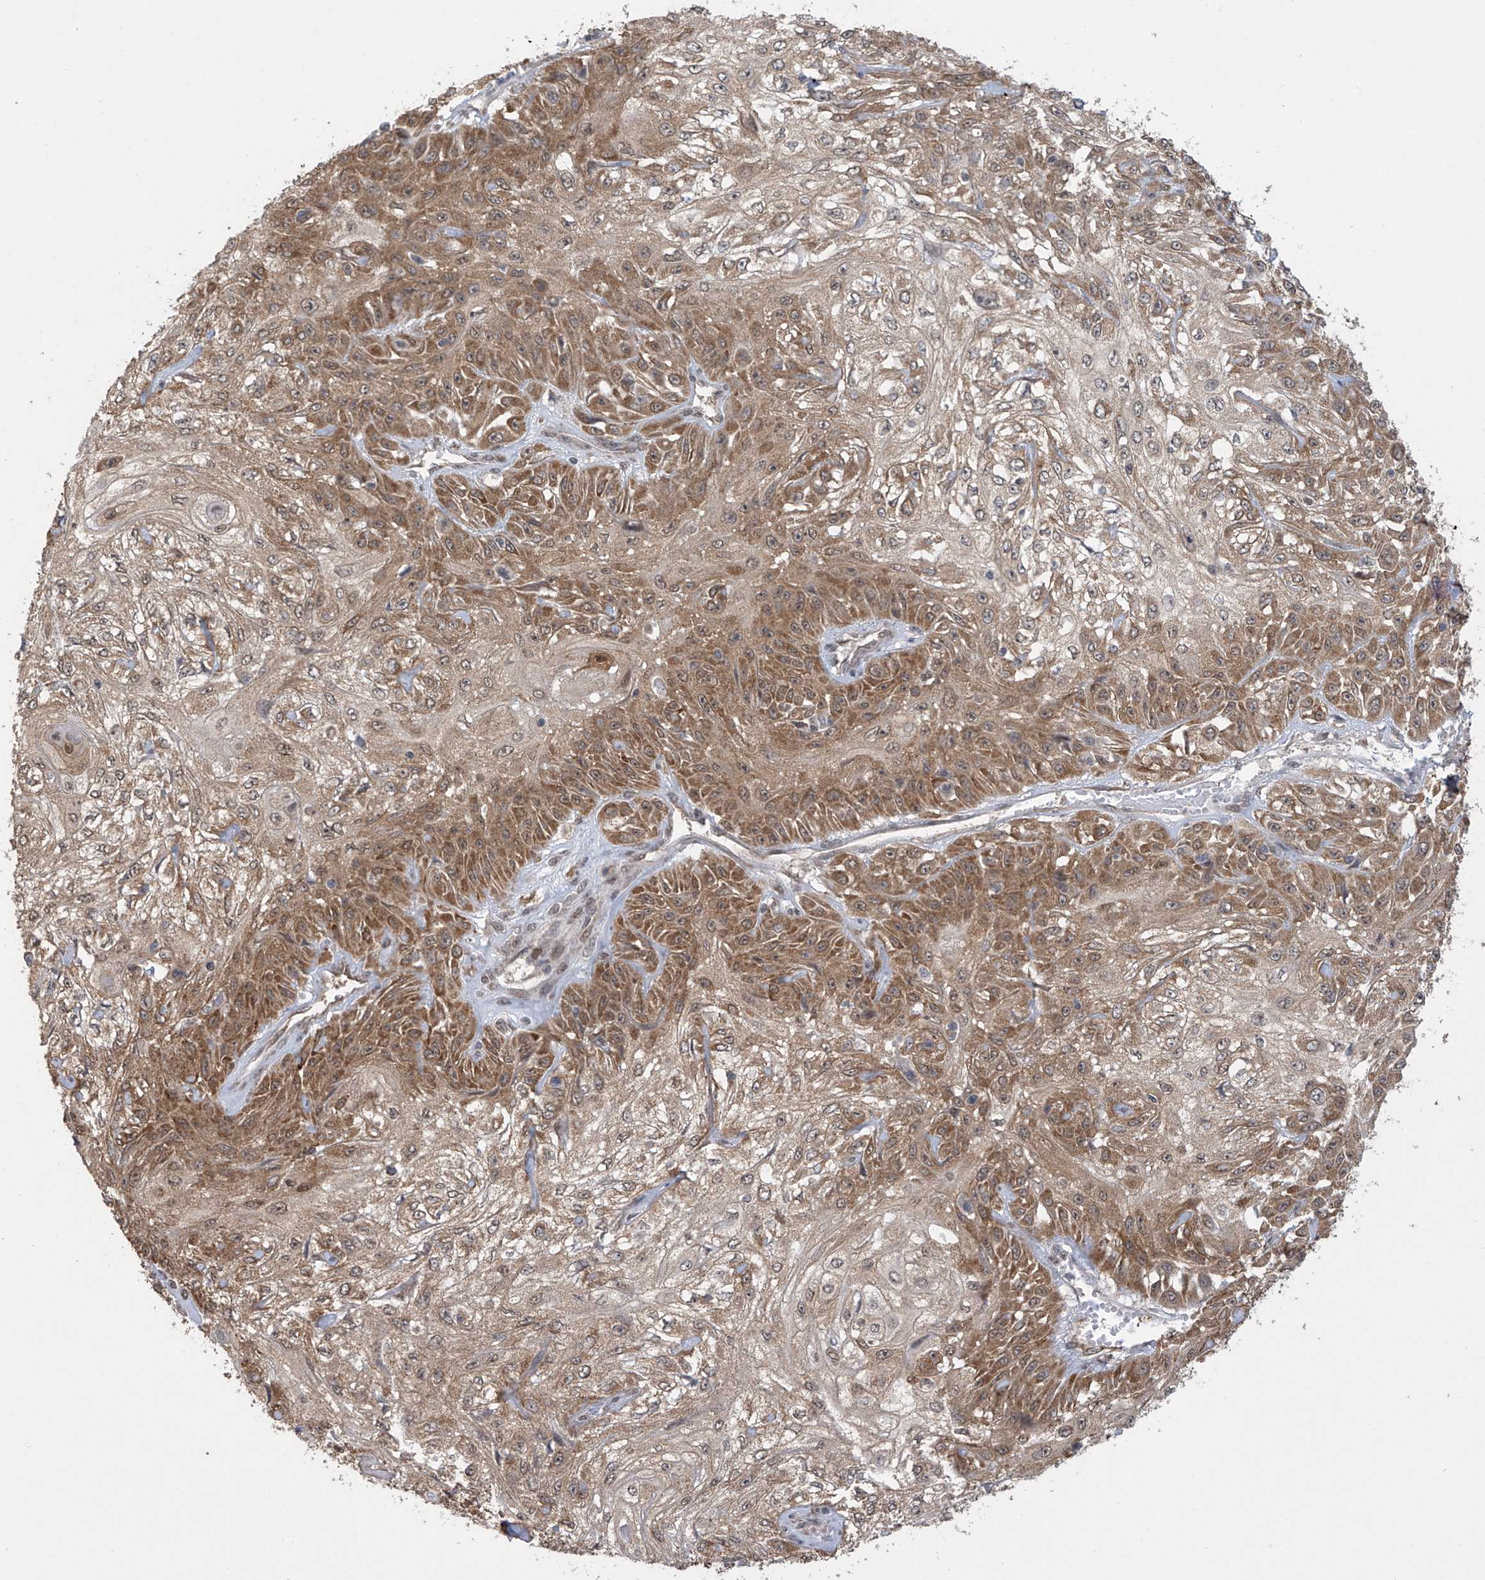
{"staining": {"intensity": "strong", "quantity": ">75%", "location": "cytoplasmic/membranous,nuclear"}, "tissue": "skin cancer", "cell_type": "Tumor cells", "image_type": "cancer", "snomed": [{"axis": "morphology", "description": "Squamous cell carcinoma, NOS"}, {"axis": "morphology", "description": "Squamous cell carcinoma, metastatic, NOS"}, {"axis": "topography", "description": "Skin"}, {"axis": "topography", "description": "Lymph node"}], "caption": "Protein expression analysis of human skin cancer reveals strong cytoplasmic/membranous and nuclear staining in about >75% of tumor cells.", "gene": "KIAA1522", "patient": {"sex": "male", "age": 75}}